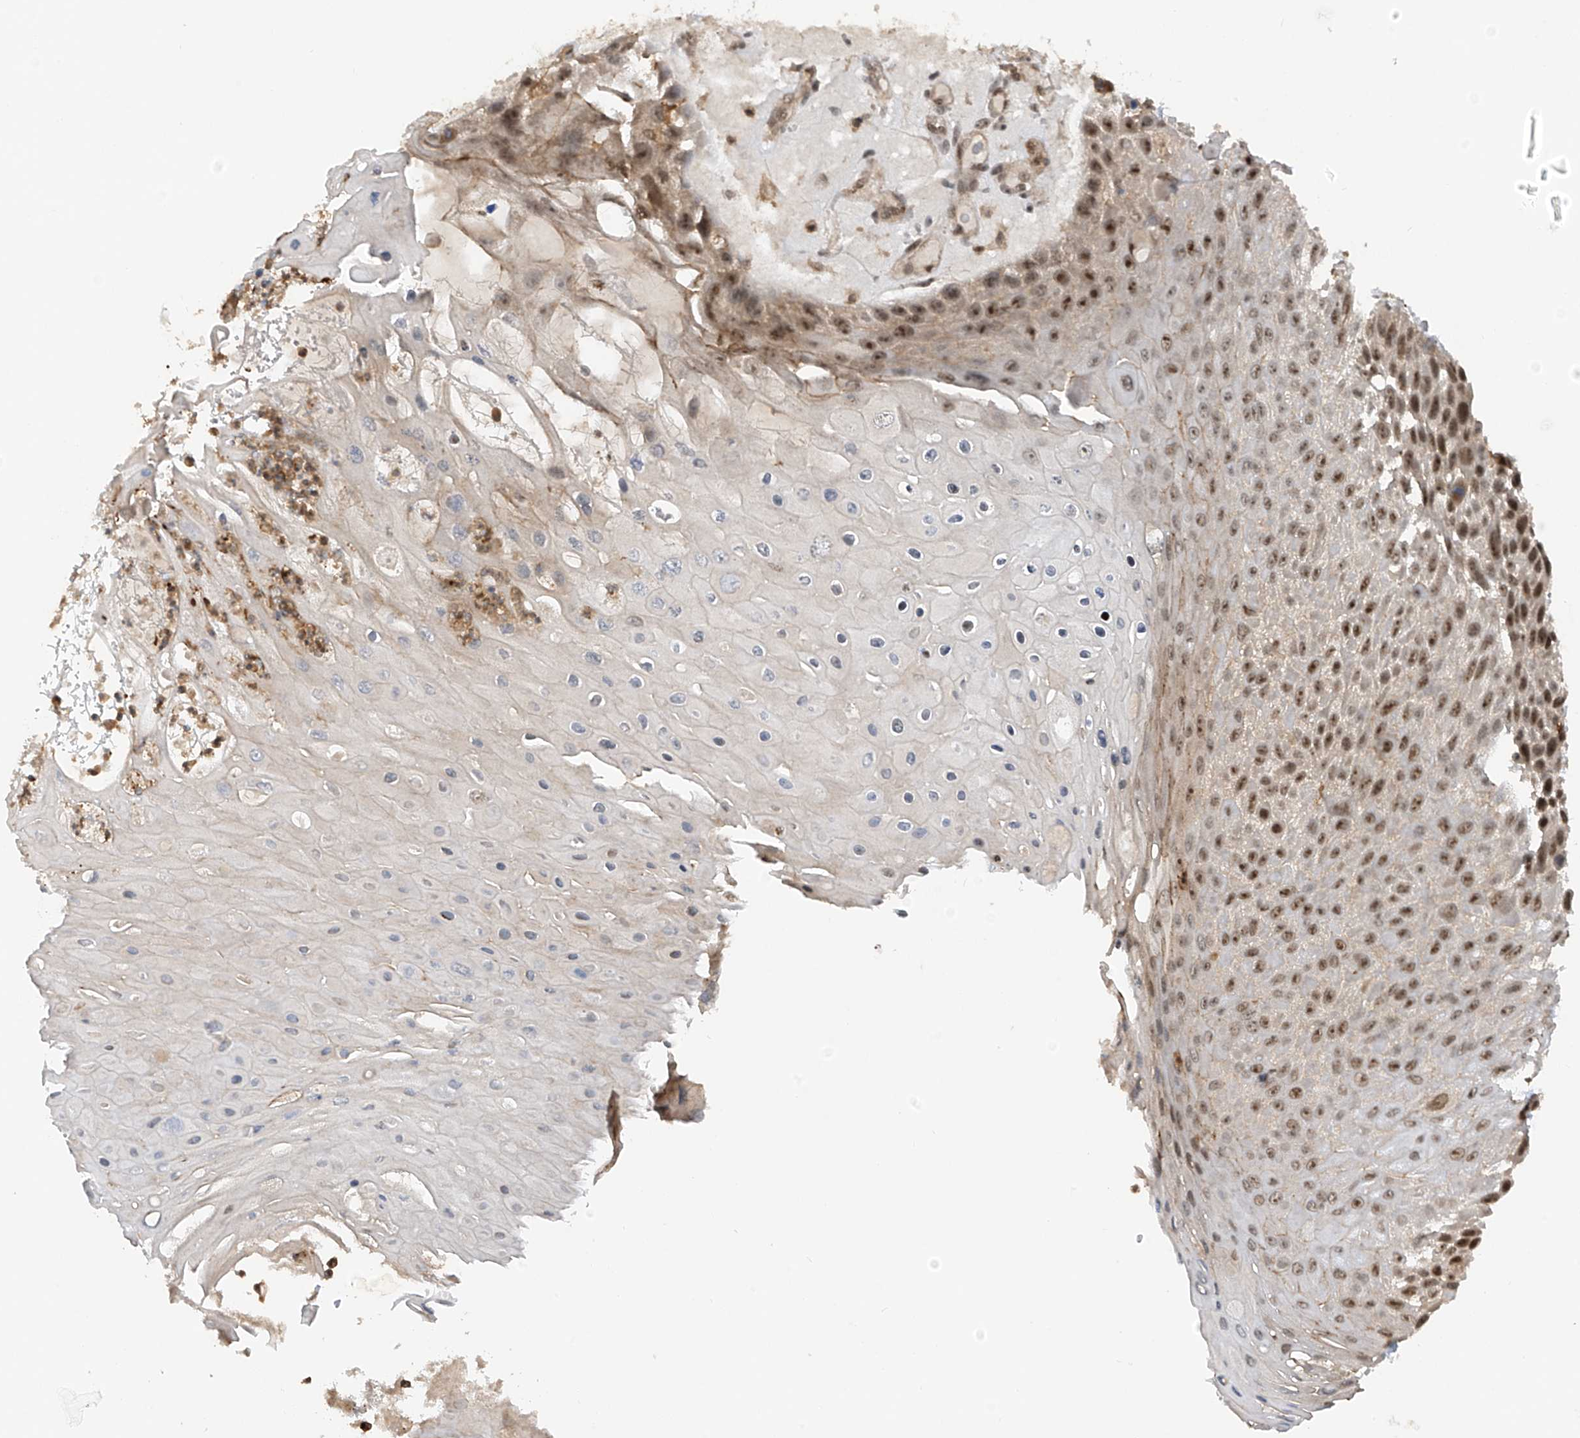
{"staining": {"intensity": "moderate", "quantity": ">75%", "location": "cytoplasmic/membranous,nuclear"}, "tissue": "skin cancer", "cell_type": "Tumor cells", "image_type": "cancer", "snomed": [{"axis": "morphology", "description": "Squamous cell carcinoma, NOS"}, {"axis": "topography", "description": "Skin"}], "caption": "Moderate cytoplasmic/membranous and nuclear protein staining is present in about >75% of tumor cells in skin squamous cell carcinoma.", "gene": "REPIN1", "patient": {"sex": "female", "age": 88}}